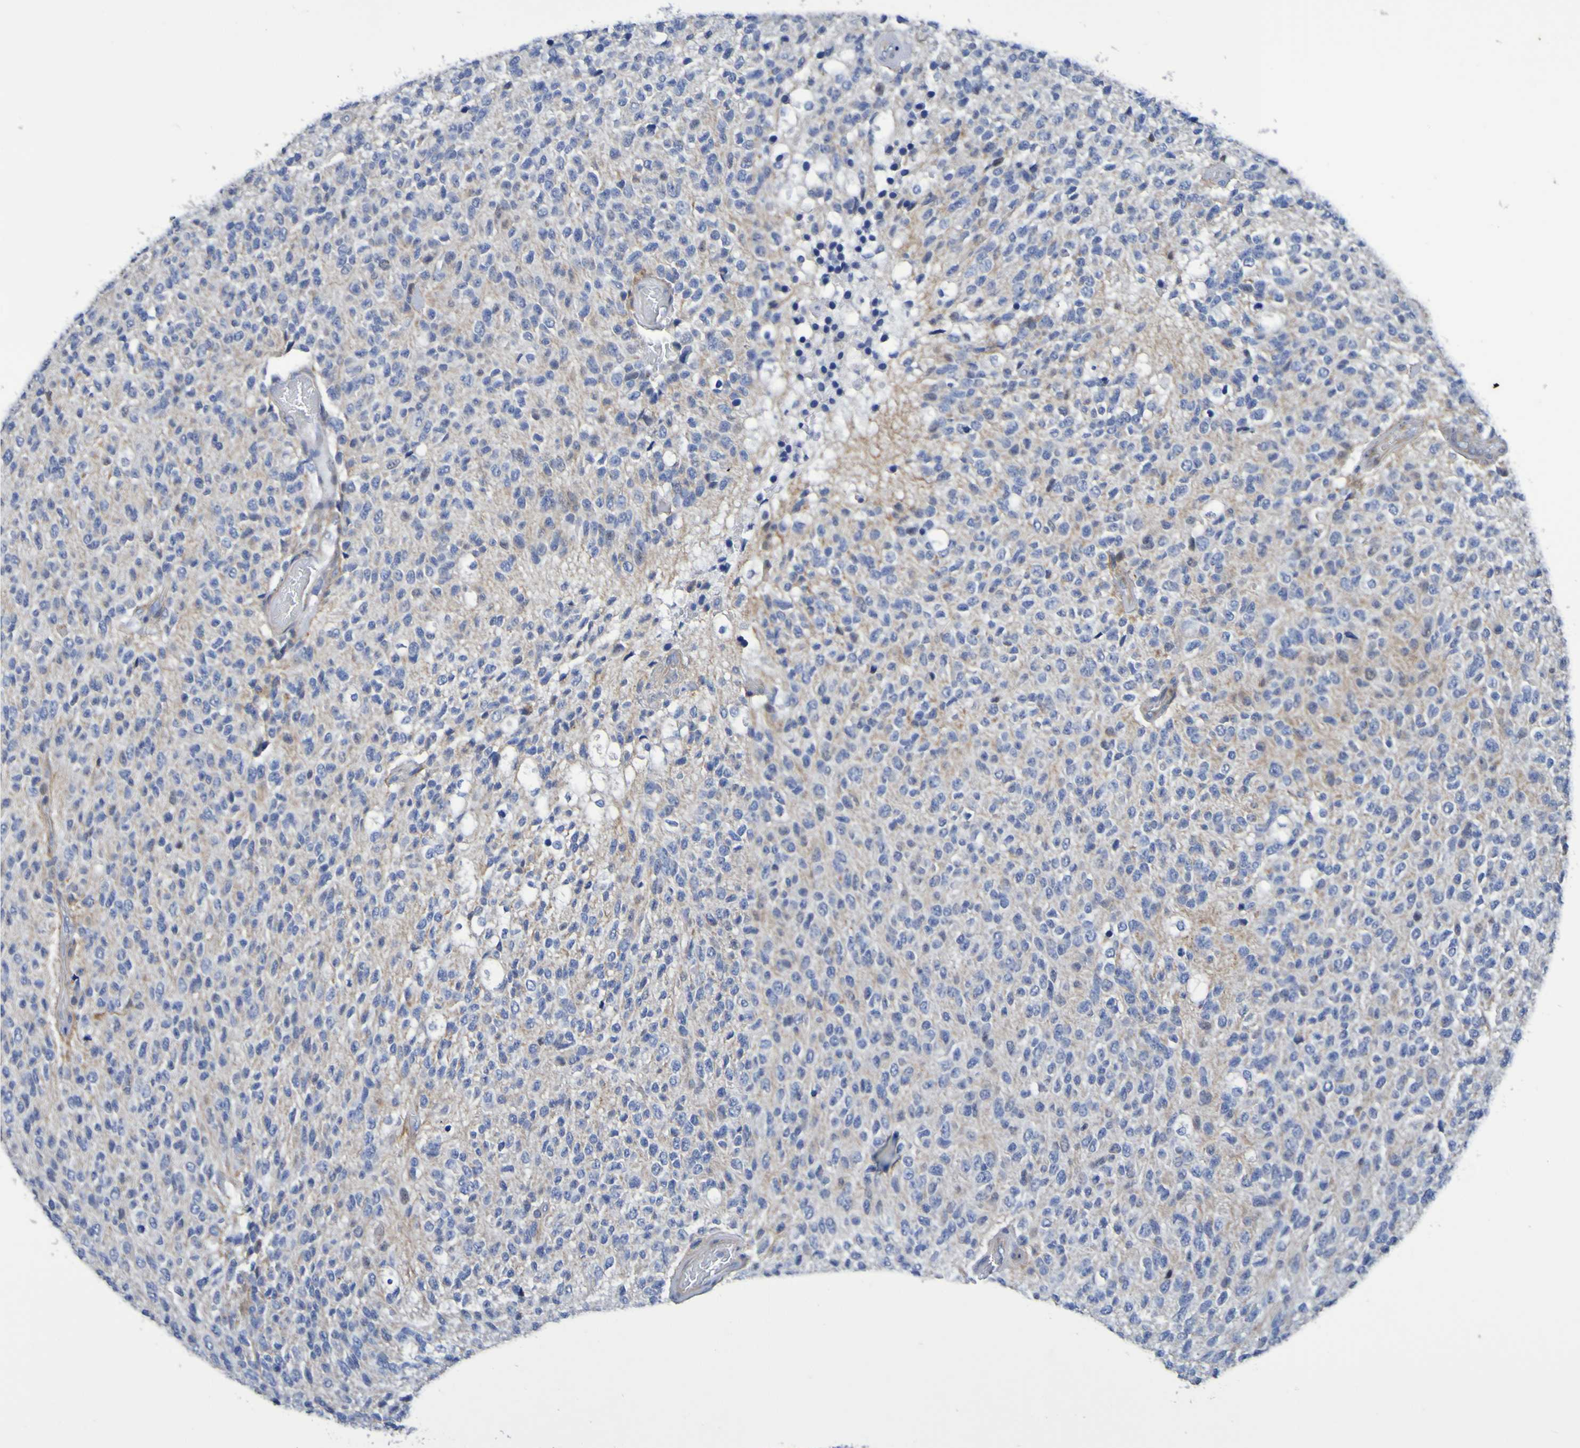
{"staining": {"intensity": "weak", "quantity": "<25%", "location": "cytoplasmic/membranous"}, "tissue": "glioma", "cell_type": "Tumor cells", "image_type": "cancer", "snomed": [{"axis": "morphology", "description": "Glioma, malignant, High grade"}, {"axis": "topography", "description": "pancreas cauda"}], "caption": "This micrograph is of malignant glioma (high-grade) stained with IHC to label a protein in brown with the nuclei are counter-stained blue. There is no positivity in tumor cells.", "gene": "C11orf24", "patient": {"sex": "male", "age": 60}}